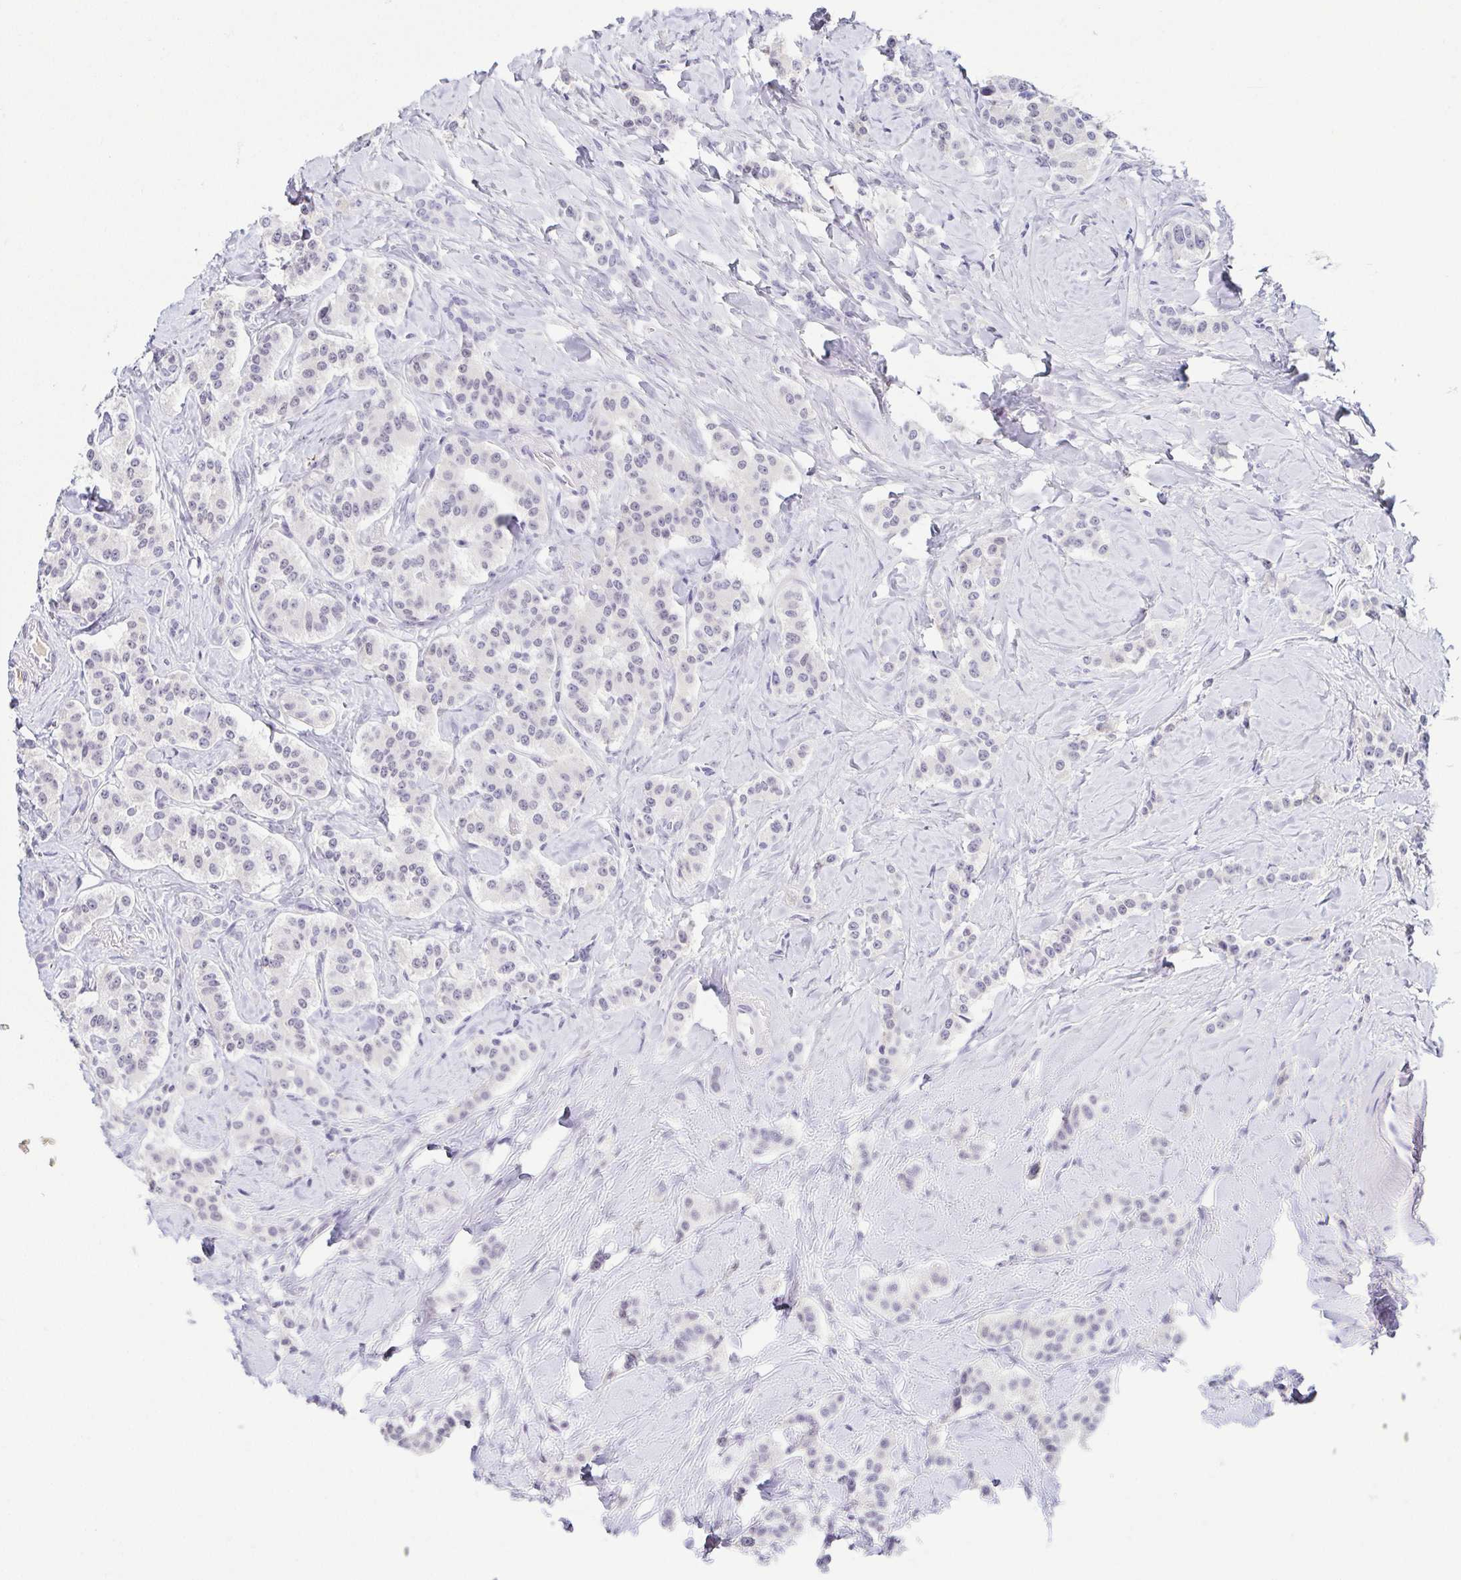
{"staining": {"intensity": "negative", "quantity": "none", "location": "none"}, "tissue": "carcinoid", "cell_type": "Tumor cells", "image_type": "cancer", "snomed": [{"axis": "morphology", "description": "Normal tissue, NOS"}, {"axis": "morphology", "description": "Carcinoid, malignant, NOS"}, {"axis": "topography", "description": "Pancreas"}], "caption": "A histopathology image of human carcinoid is negative for staining in tumor cells. (Stains: DAB immunohistochemistry with hematoxylin counter stain, Microscopy: brightfield microscopy at high magnification).", "gene": "TCF3", "patient": {"sex": "male", "age": 36}}